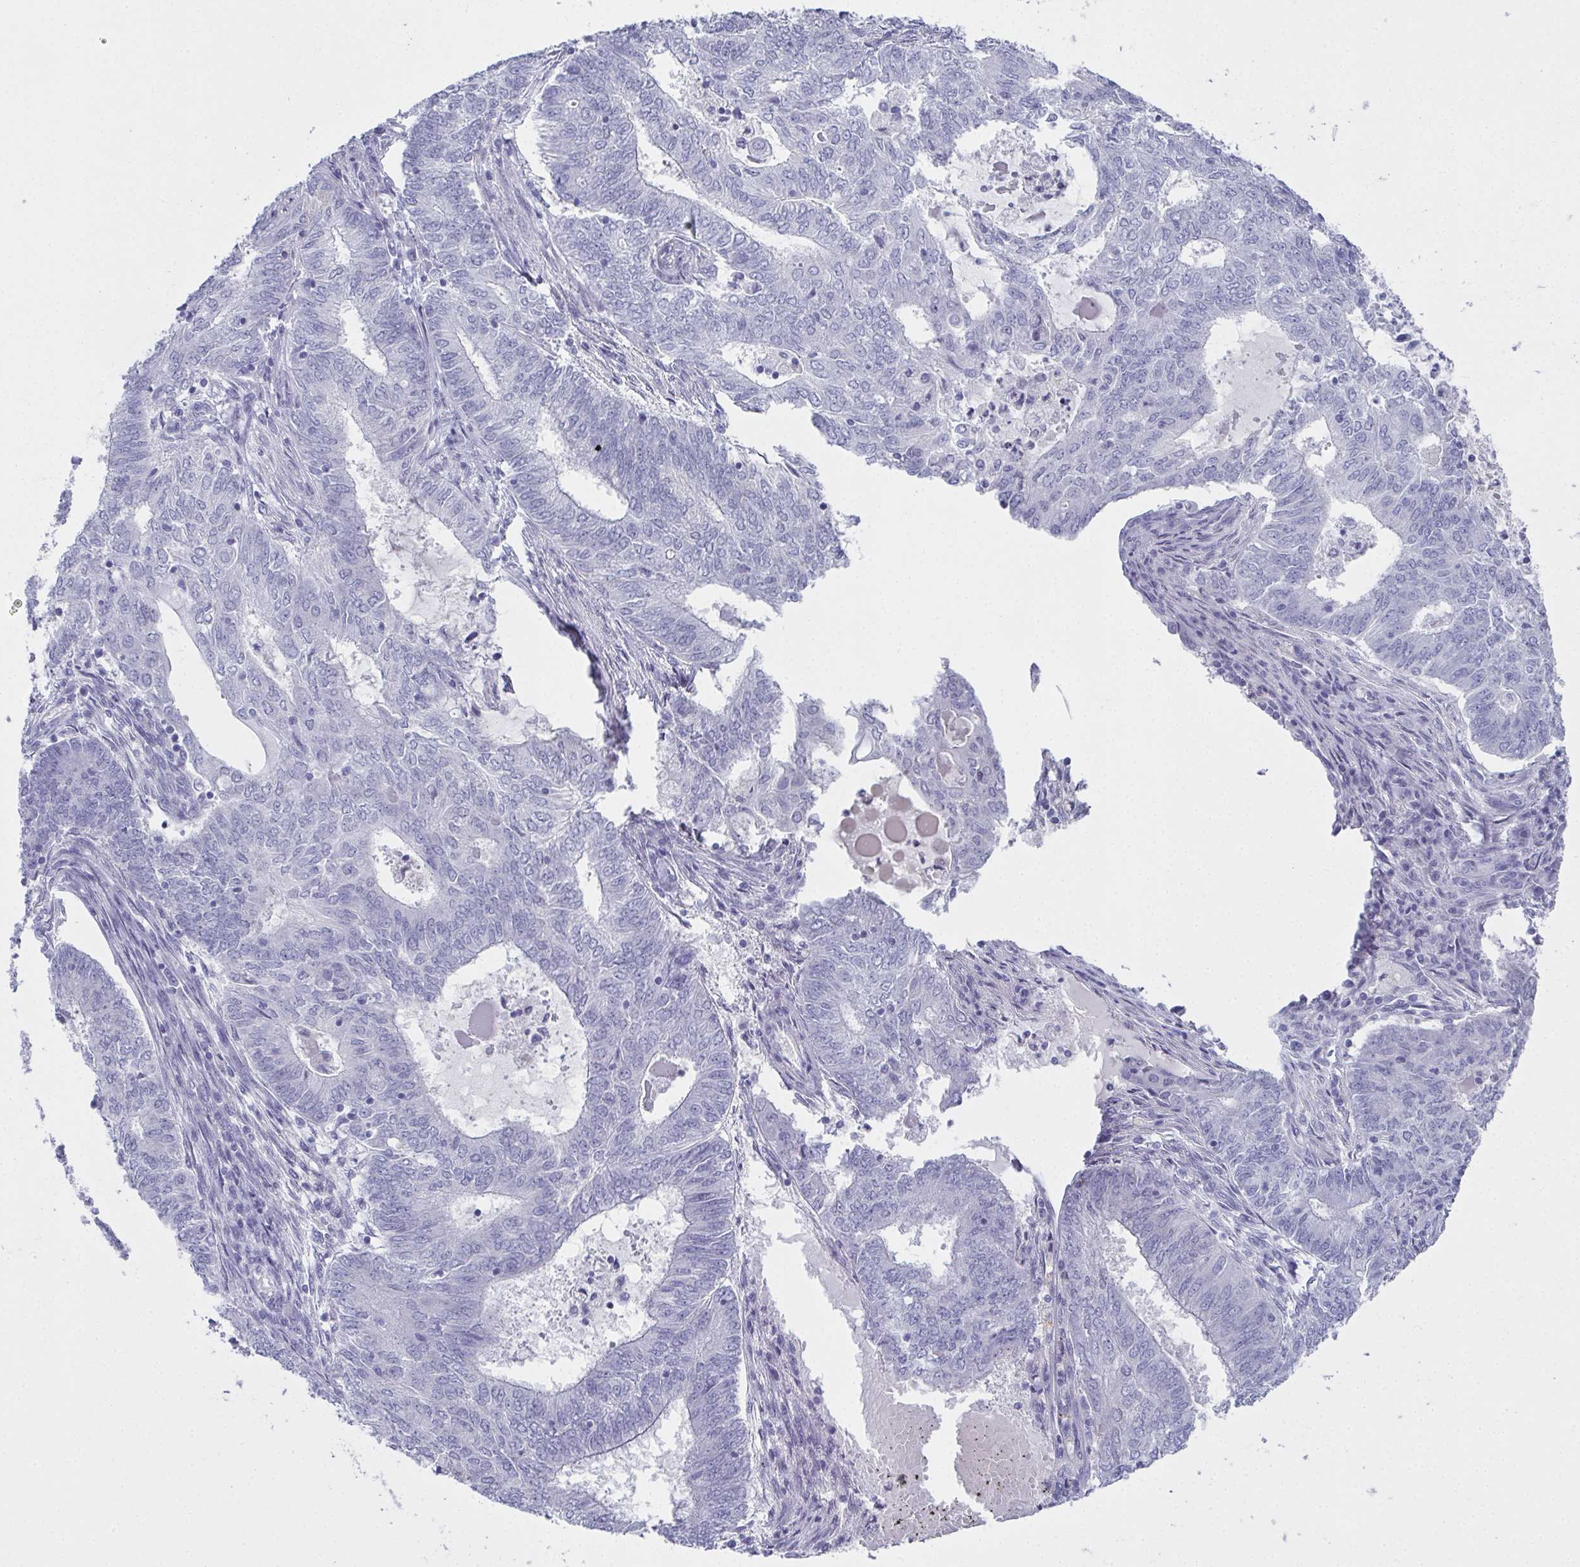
{"staining": {"intensity": "negative", "quantity": "none", "location": "none"}, "tissue": "endometrial cancer", "cell_type": "Tumor cells", "image_type": "cancer", "snomed": [{"axis": "morphology", "description": "Adenocarcinoma, NOS"}, {"axis": "topography", "description": "Endometrium"}], "caption": "Immunohistochemical staining of endometrial cancer displays no significant positivity in tumor cells.", "gene": "SLC36A2", "patient": {"sex": "female", "age": 62}}